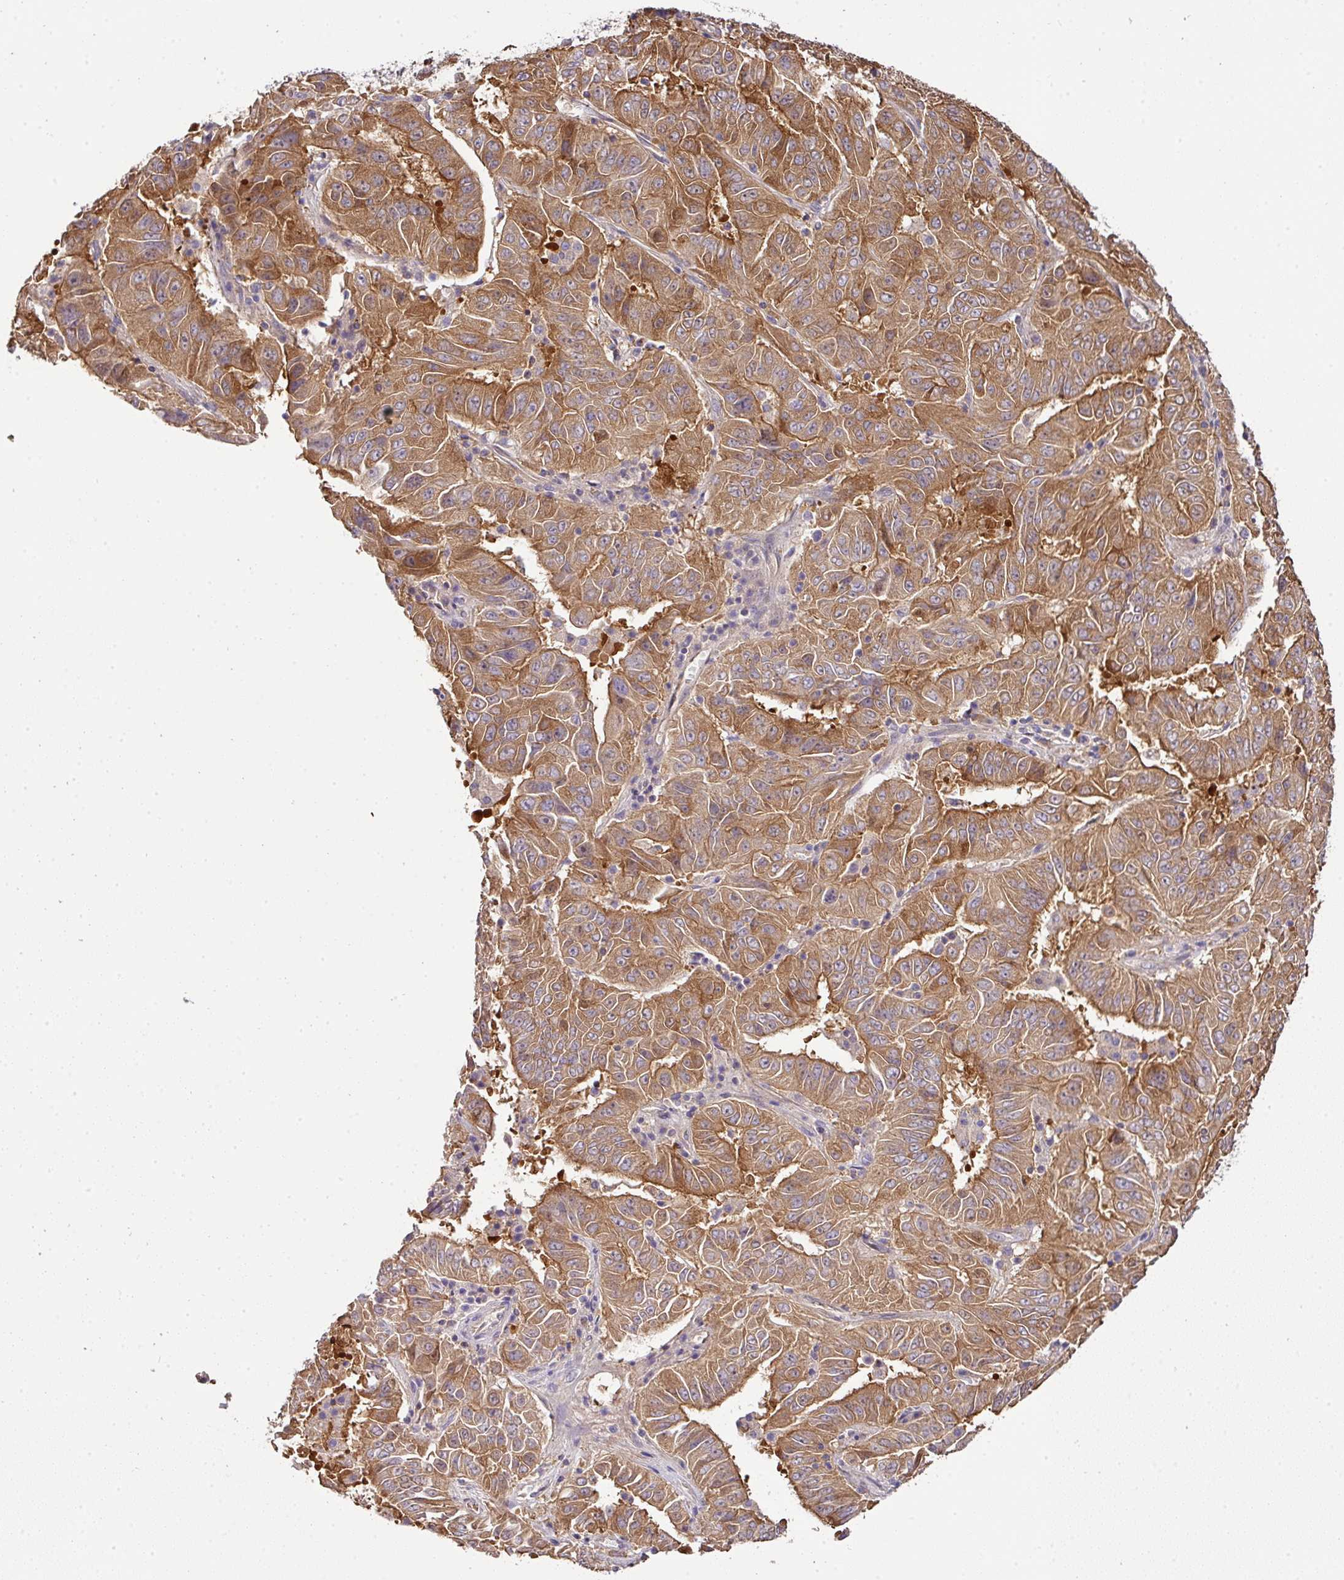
{"staining": {"intensity": "moderate", "quantity": ">75%", "location": "cytoplasmic/membranous"}, "tissue": "pancreatic cancer", "cell_type": "Tumor cells", "image_type": "cancer", "snomed": [{"axis": "morphology", "description": "Adenocarcinoma, NOS"}, {"axis": "topography", "description": "Pancreas"}], "caption": "DAB immunohistochemical staining of pancreatic cancer (adenocarcinoma) shows moderate cytoplasmic/membranous protein positivity in approximately >75% of tumor cells.", "gene": "TMEM107", "patient": {"sex": "male", "age": 63}}